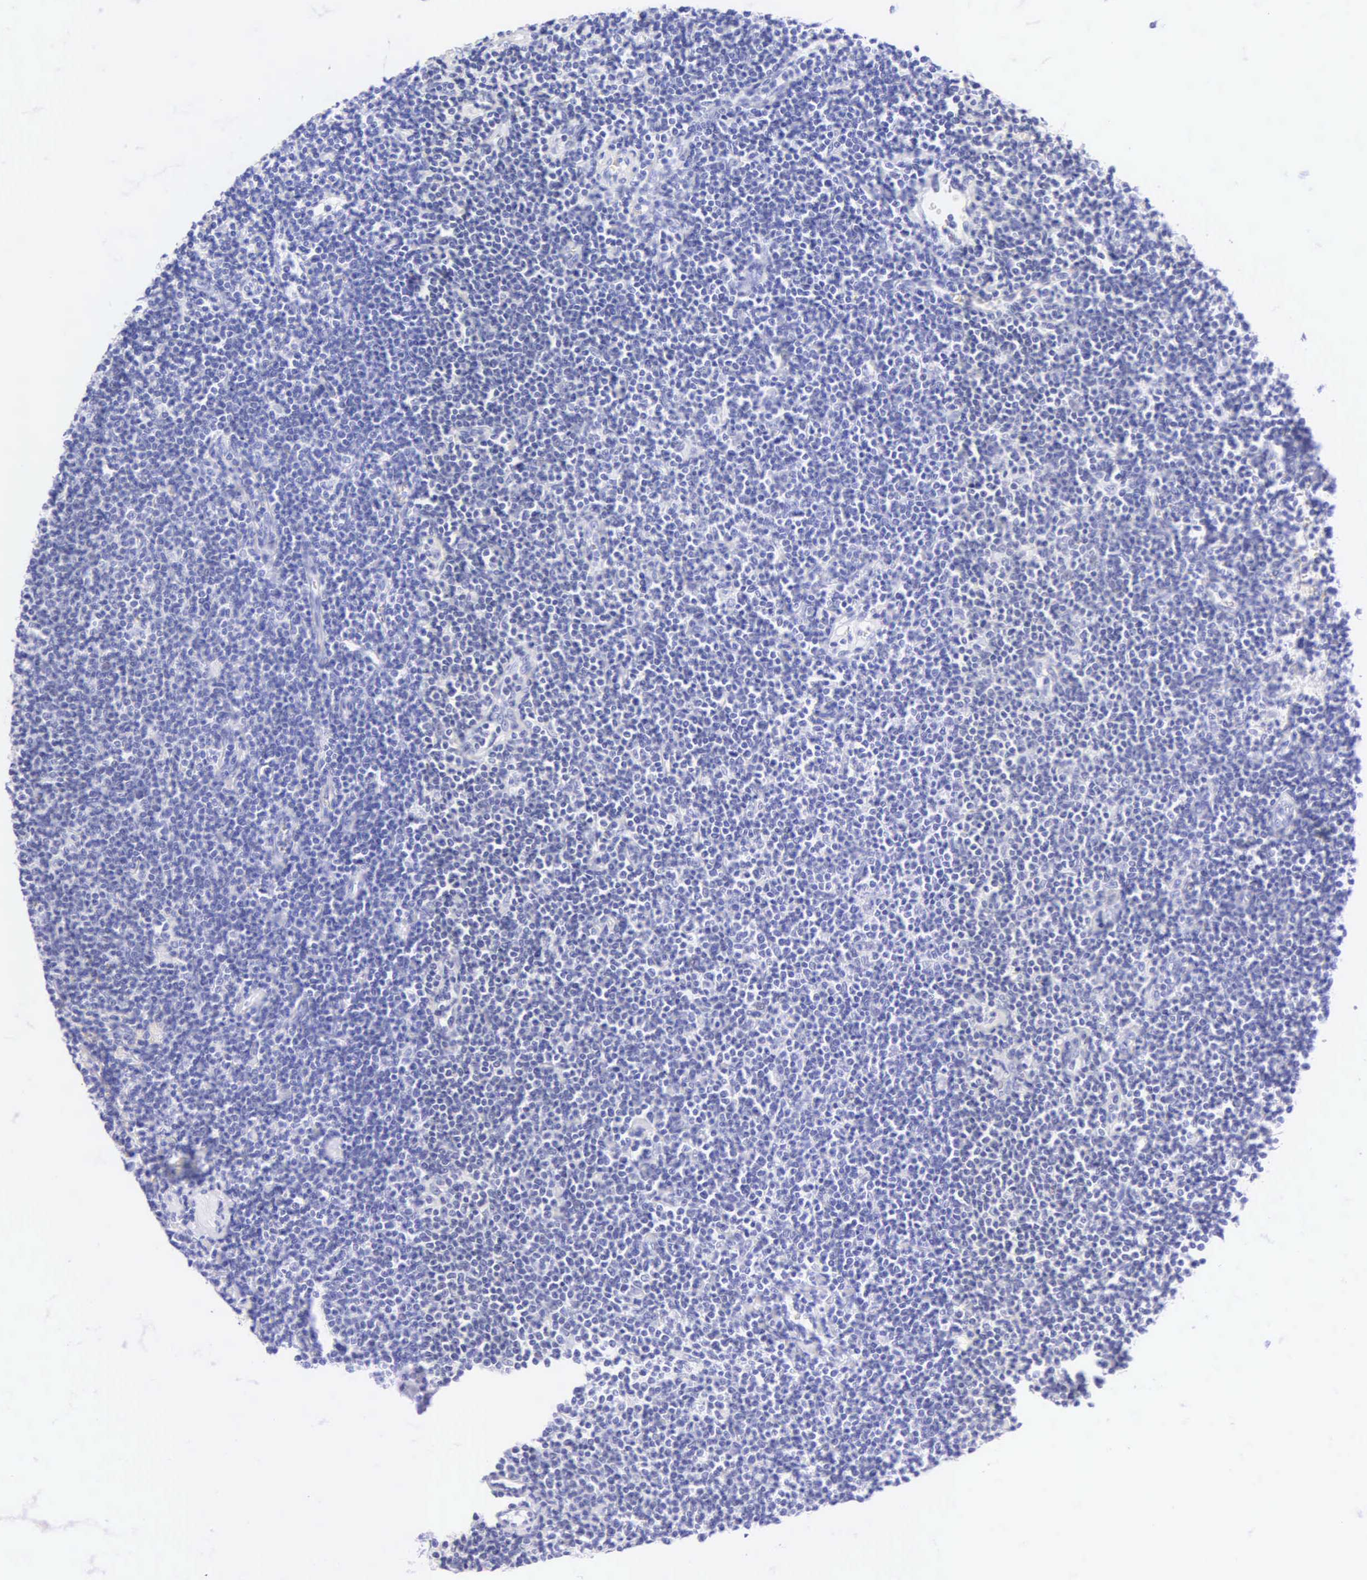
{"staining": {"intensity": "negative", "quantity": "none", "location": "none"}, "tissue": "lymphoma", "cell_type": "Tumor cells", "image_type": "cancer", "snomed": [{"axis": "morphology", "description": "Malignant lymphoma, non-Hodgkin's type, Low grade"}, {"axis": "topography", "description": "Lymph node"}], "caption": "Tumor cells show no significant protein expression in lymphoma. Nuclei are stained in blue.", "gene": "KRT20", "patient": {"sex": "male", "age": 65}}